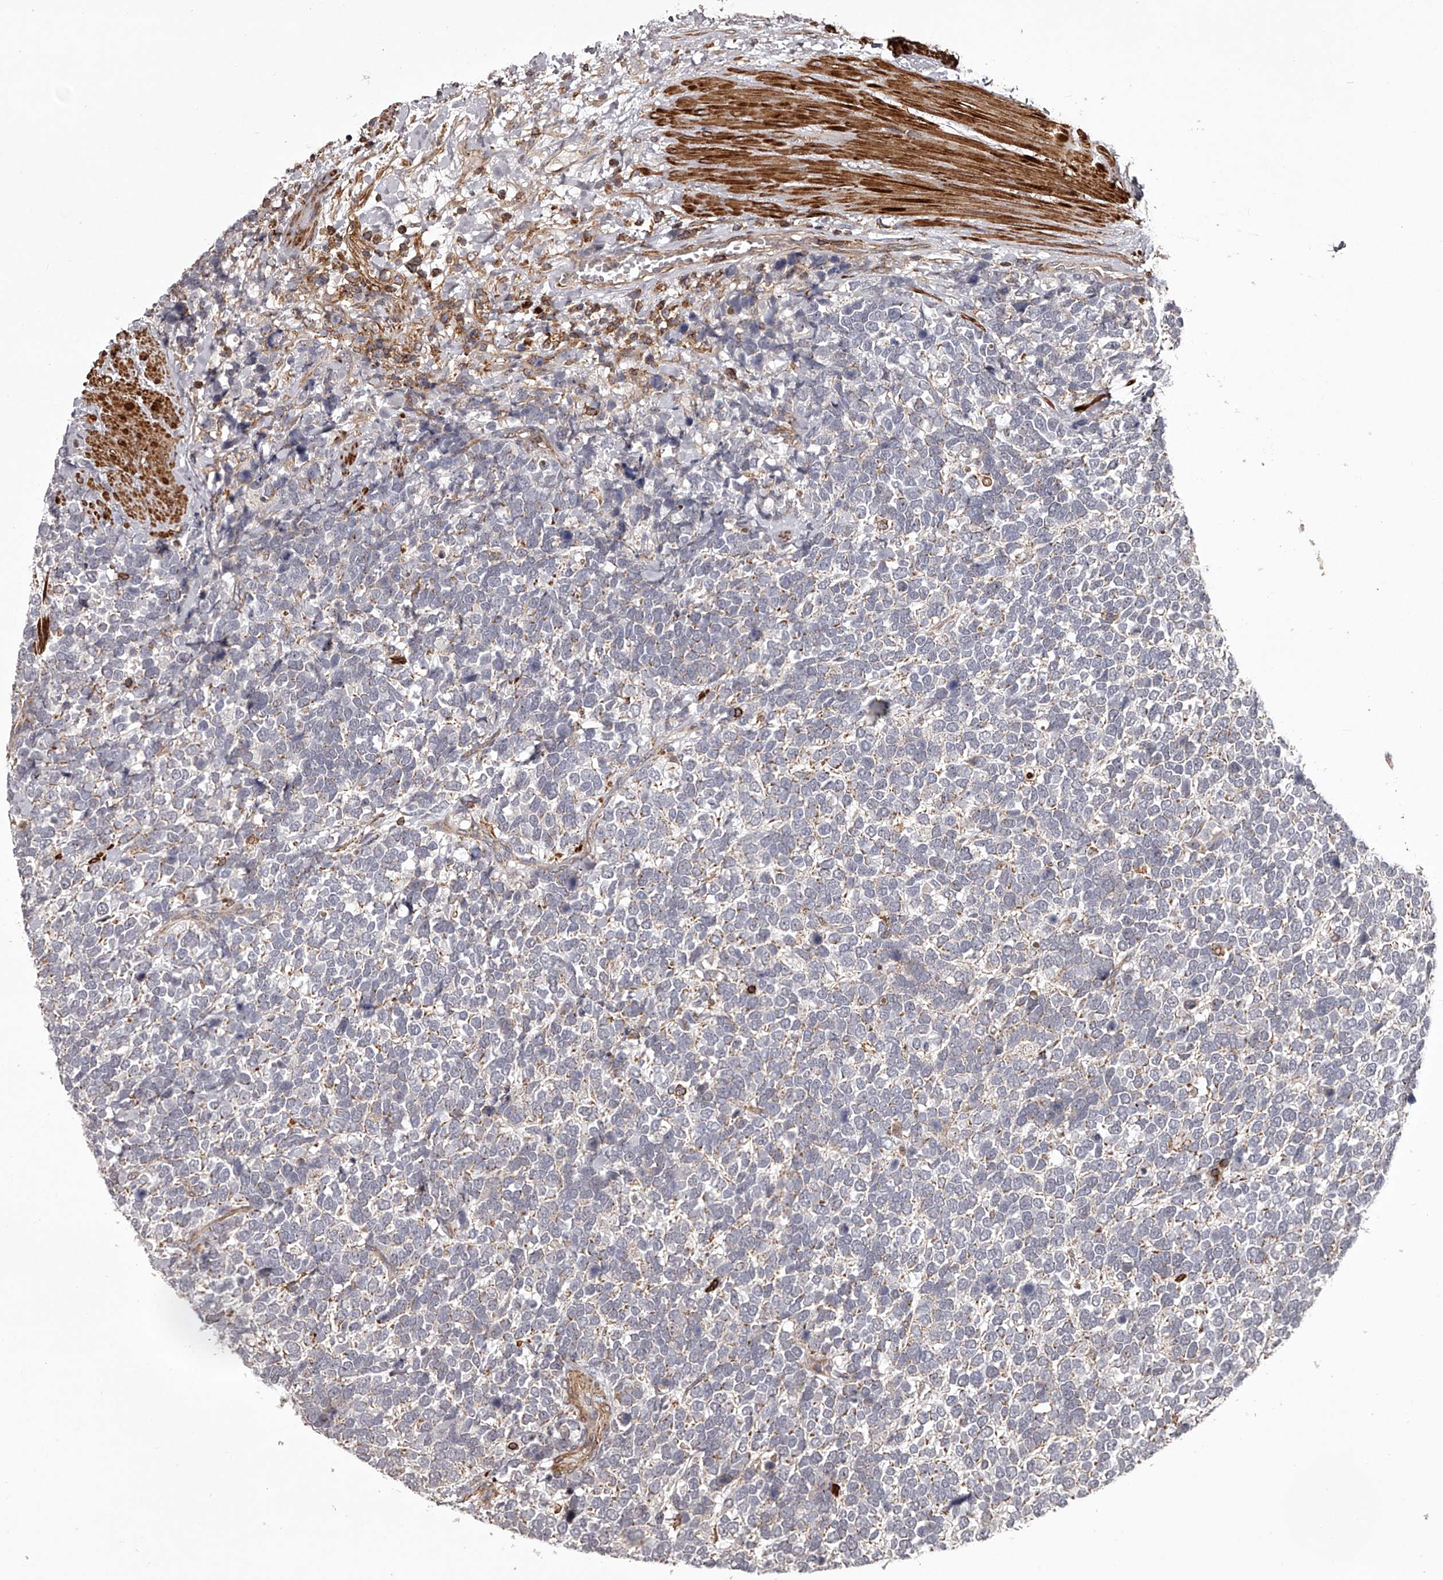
{"staining": {"intensity": "negative", "quantity": "none", "location": "none"}, "tissue": "urothelial cancer", "cell_type": "Tumor cells", "image_type": "cancer", "snomed": [{"axis": "morphology", "description": "Urothelial carcinoma, High grade"}, {"axis": "topography", "description": "Urinary bladder"}], "caption": "Immunohistochemical staining of urothelial cancer exhibits no significant expression in tumor cells. Brightfield microscopy of IHC stained with DAB (3,3'-diaminobenzidine) (brown) and hematoxylin (blue), captured at high magnification.", "gene": "RRP36", "patient": {"sex": "female", "age": 82}}